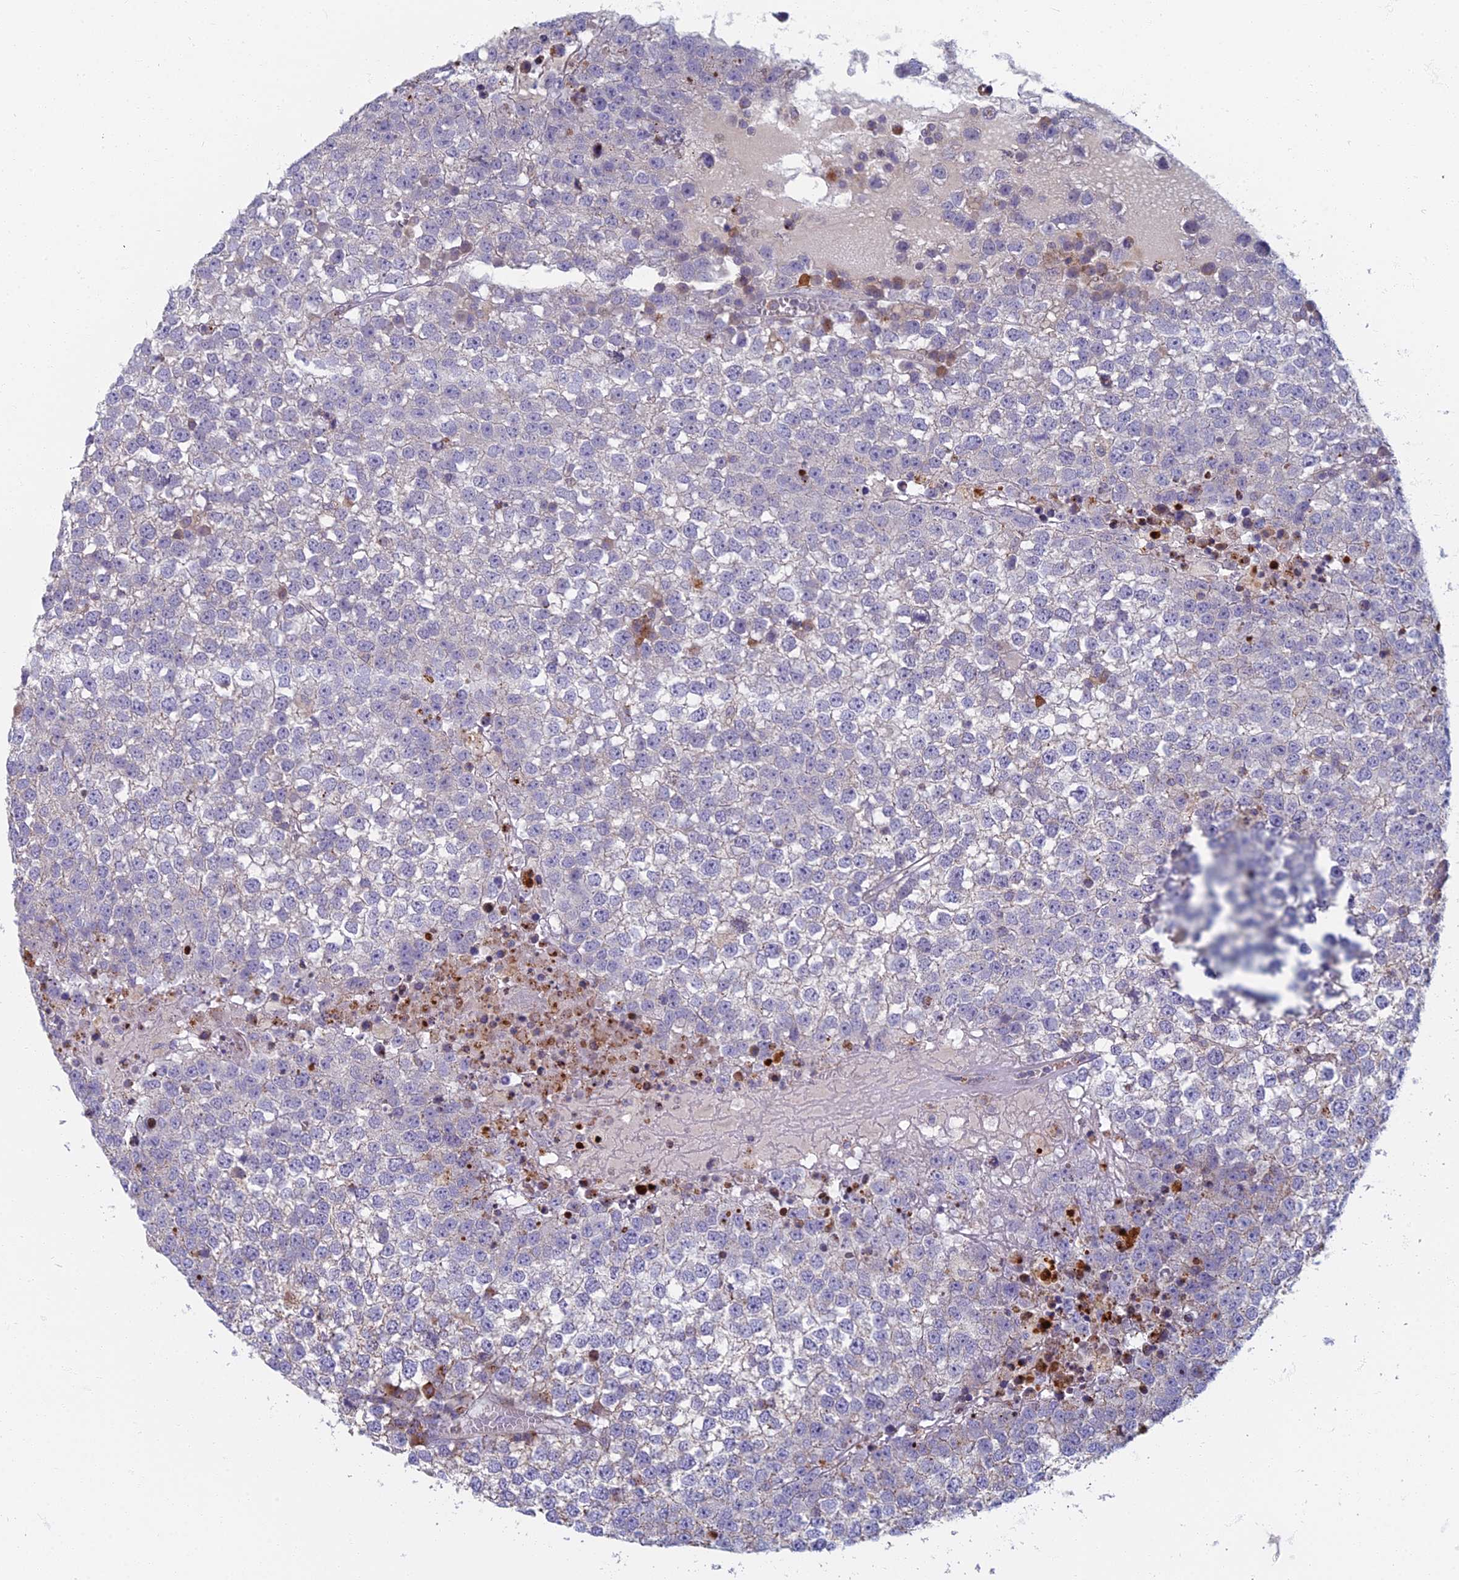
{"staining": {"intensity": "negative", "quantity": "none", "location": "none"}, "tissue": "testis cancer", "cell_type": "Tumor cells", "image_type": "cancer", "snomed": [{"axis": "morphology", "description": "Seminoma, NOS"}, {"axis": "topography", "description": "Testis"}], "caption": "Tumor cells are negative for brown protein staining in testis cancer (seminoma). (Immunohistochemistry (ihc), brightfield microscopy, high magnification).", "gene": "CHMP4B", "patient": {"sex": "male", "age": 65}}